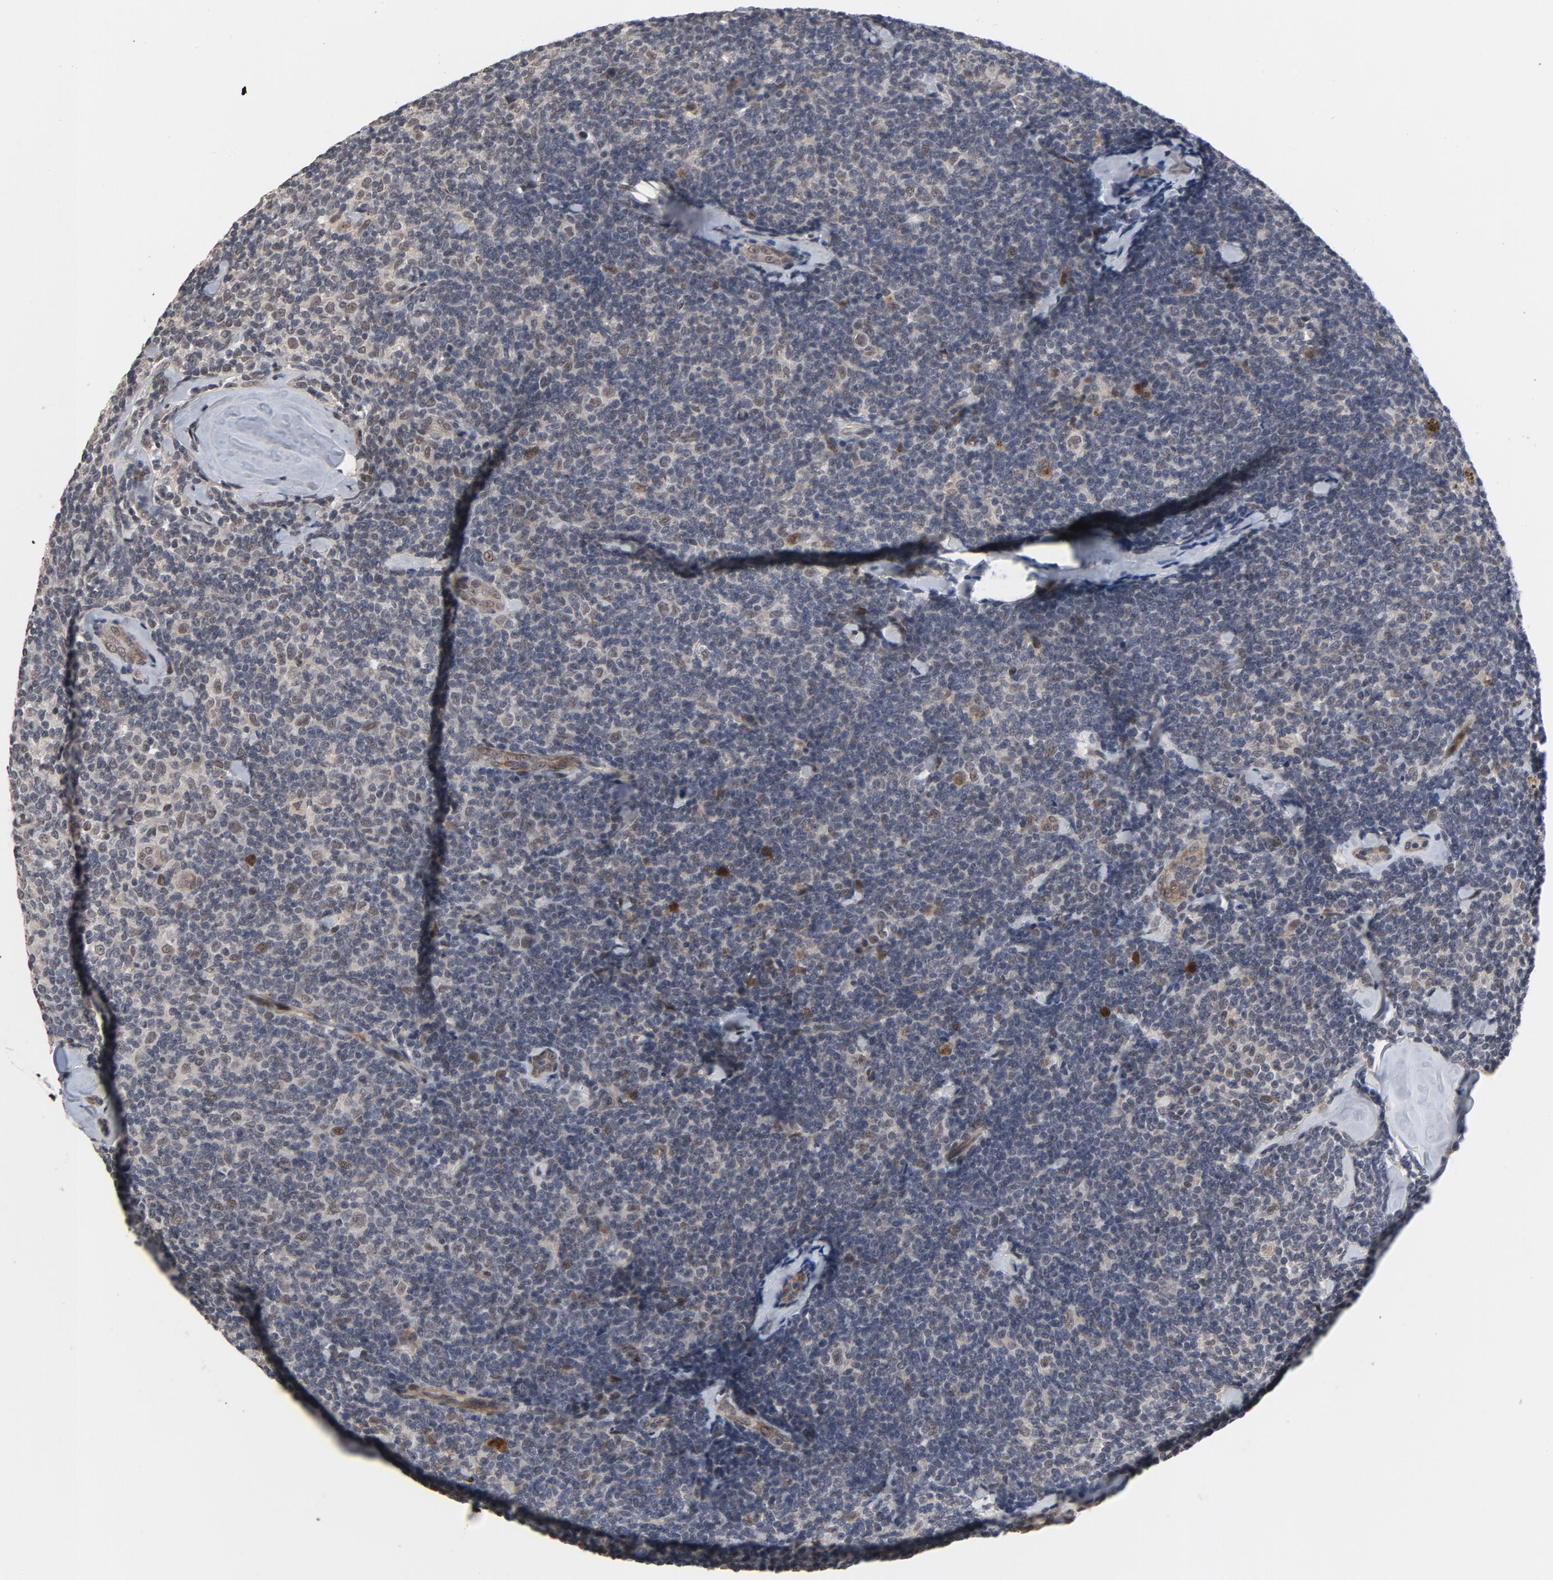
{"staining": {"intensity": "moderate", "quantity": "<25%", "location": "nuclear"}, "tissue": "lymphoma", "cell_type": "Tumor cells", "image_type": "cancer", "snomed": [{"axis": "morphology", "description": "Malignant lymphoma, non-Hodgkin's type, Low grade"}, {"axis": "topography", "description": "Lymph node"}], "caption": "Immunohistochemistry of low-grade malignant lymphoma, non-Hodgkin's type reveals low levels of moderate nuclear staining in approximately <25% of tumor cells. The staining is performed using DAB (3,3'-diaminobenzidine) brown chromogen to label protein expression. The nuclei are counter-stained blue using hematoxylin.", "gene": "RTL5", "patient": {"sex": "female", "age": 56}}